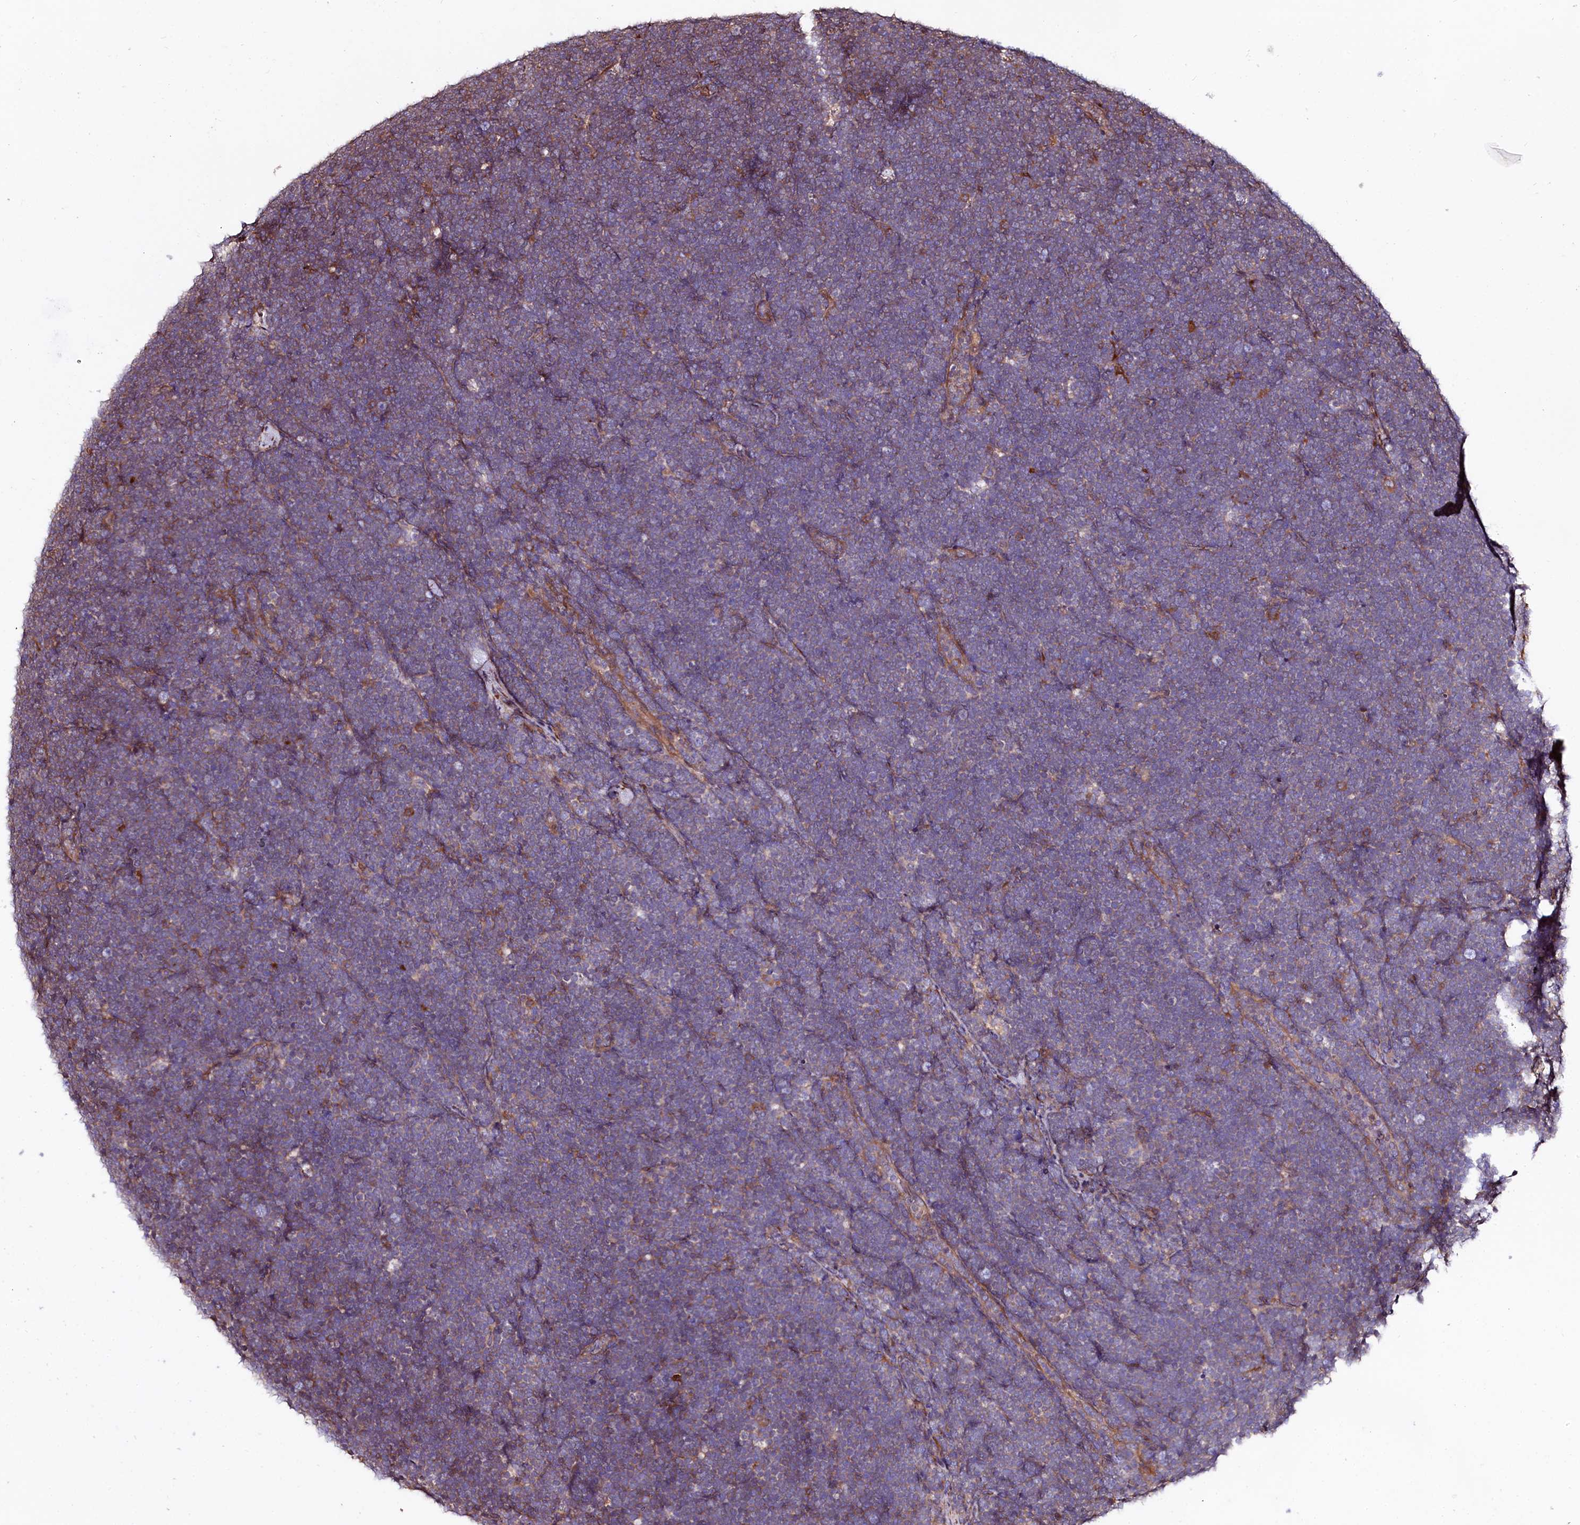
{"staining": {"intensity": "negative", "quantity": "none", "location": "none"}, "tissue": "lymphoma", "cell_type": "Tumor cells", "image_type": "cancer", "snomed": [{"axis": "morphology", "description": "Malignant lymphoma, non-Hodgkin's type, High grade"}, {"axis": "topography", "description": "Lymph node"}], "caption": "IHC of human lymphoma exhibits no expression in tumor cells.", "gene": "FCHSD2", "patient": {"sex": "male", "age": 13}}